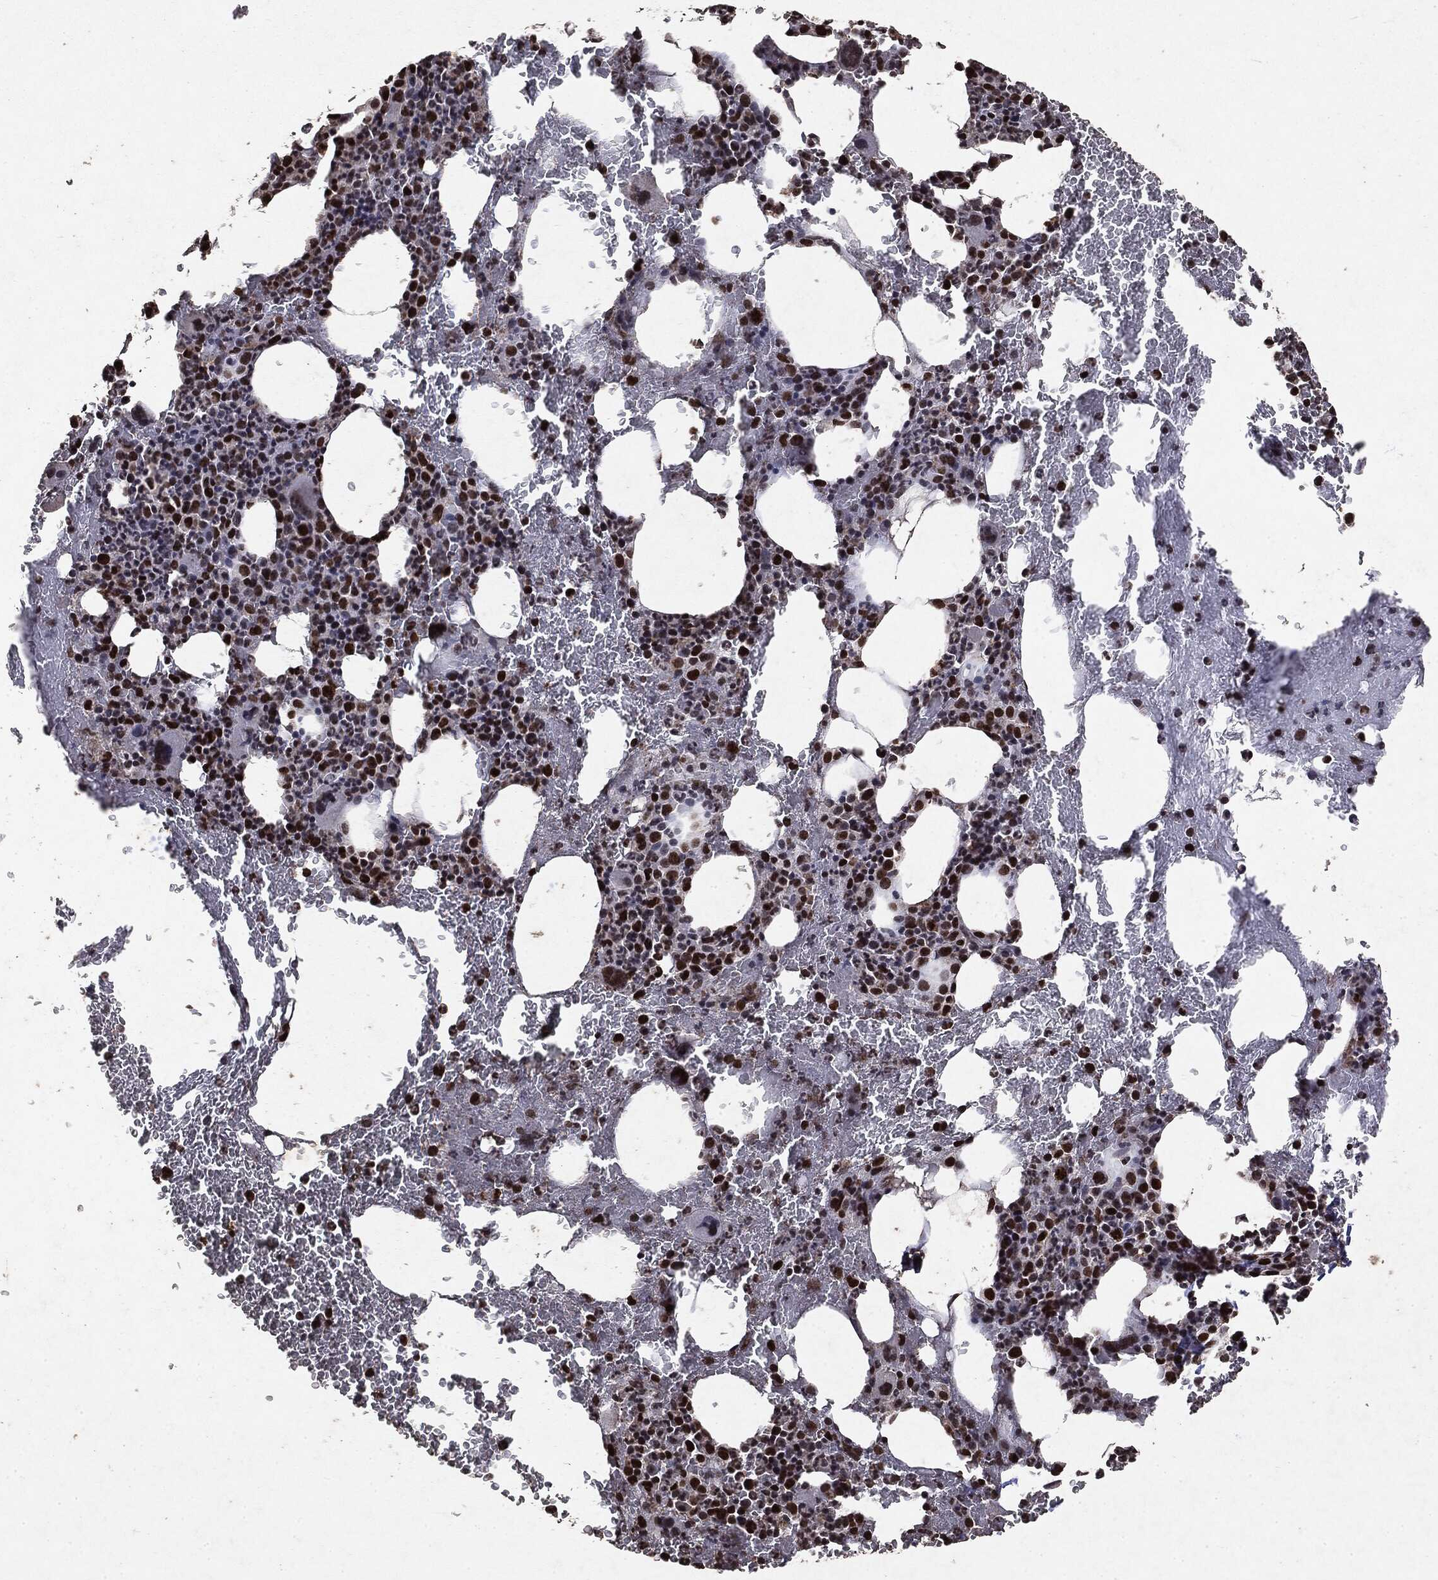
{"staining": {"intensity": "strong", "quantity": ">75%", "location": "nuclear"}, "tissue": "bone marrow", "cell_type": "Hematopoietic cells", "image_type": "normal", "snomed": [{"axis": "morphology", "description": "Normal tissue, NOS"}, {"axis": "topography", "description": "Bone marrow"}], "caption": "Immunohistochemical staining of unremarkable human bone marrow shows high levels of strong nuclear positivity in approximately >75% of hematopoietic cells.", "gene": "RAD18", "patient": {"sex": "male", "age": 91}}